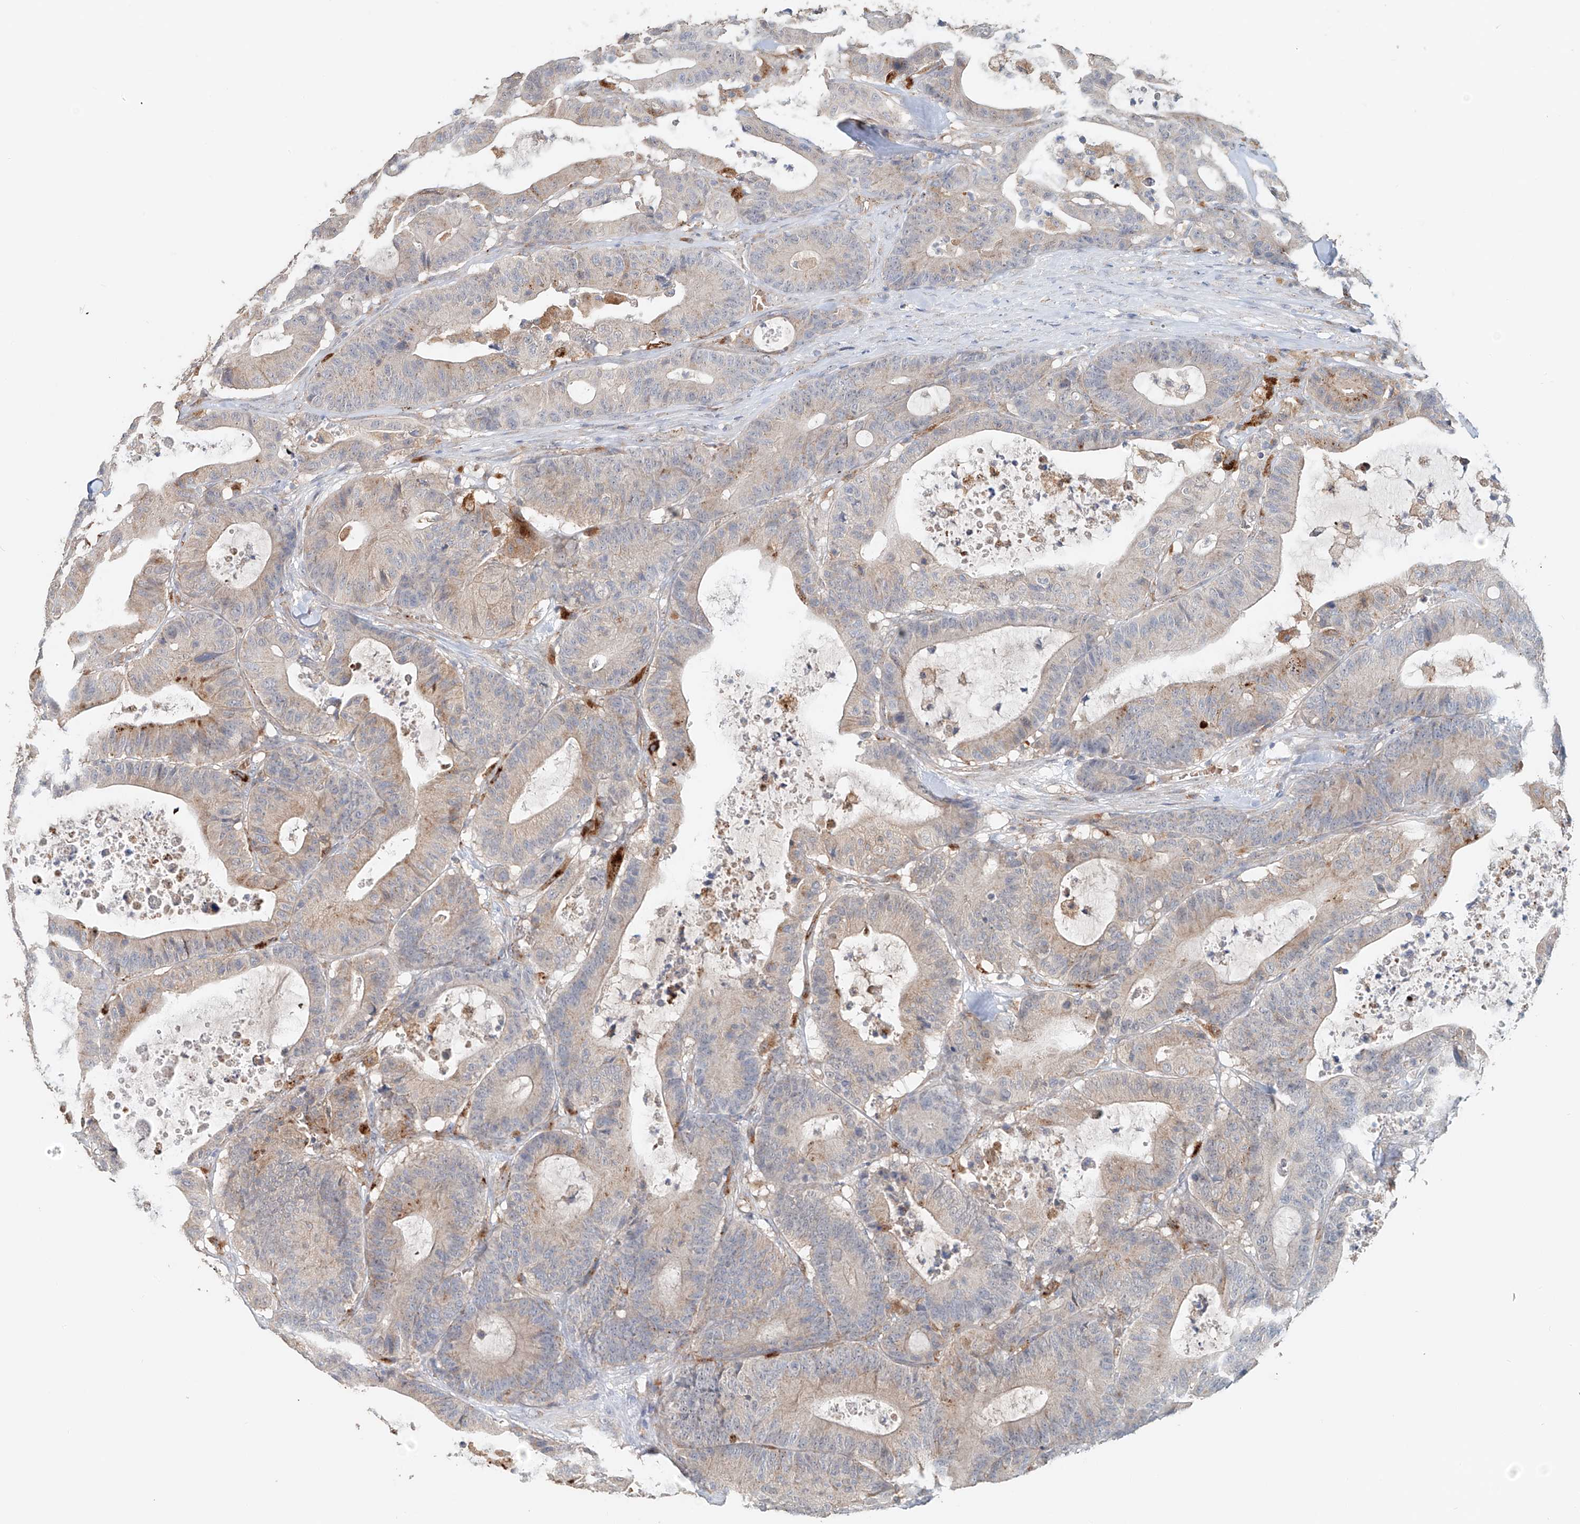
{"staining": {"intensity": "weak", "quantity": "<25%", "location": "cytoplasmic/membranous"}, "tissue": "colorectal cancer", "cell_type": "Tumor cells", "image_type": "cancer", "snomed": [{"axis": "morphology", "description": "Adenocarcinoma, NOS"}, {"axis": "topography", "description": "Colon"}], "caption": "IHC micrograph of colorectal cancer (adenocarcinoma) stained for a protein (brown), which shows no expression in tumor cells.", "gene": "TRIM47", "patient": {"sex": "female", "age": 84}}